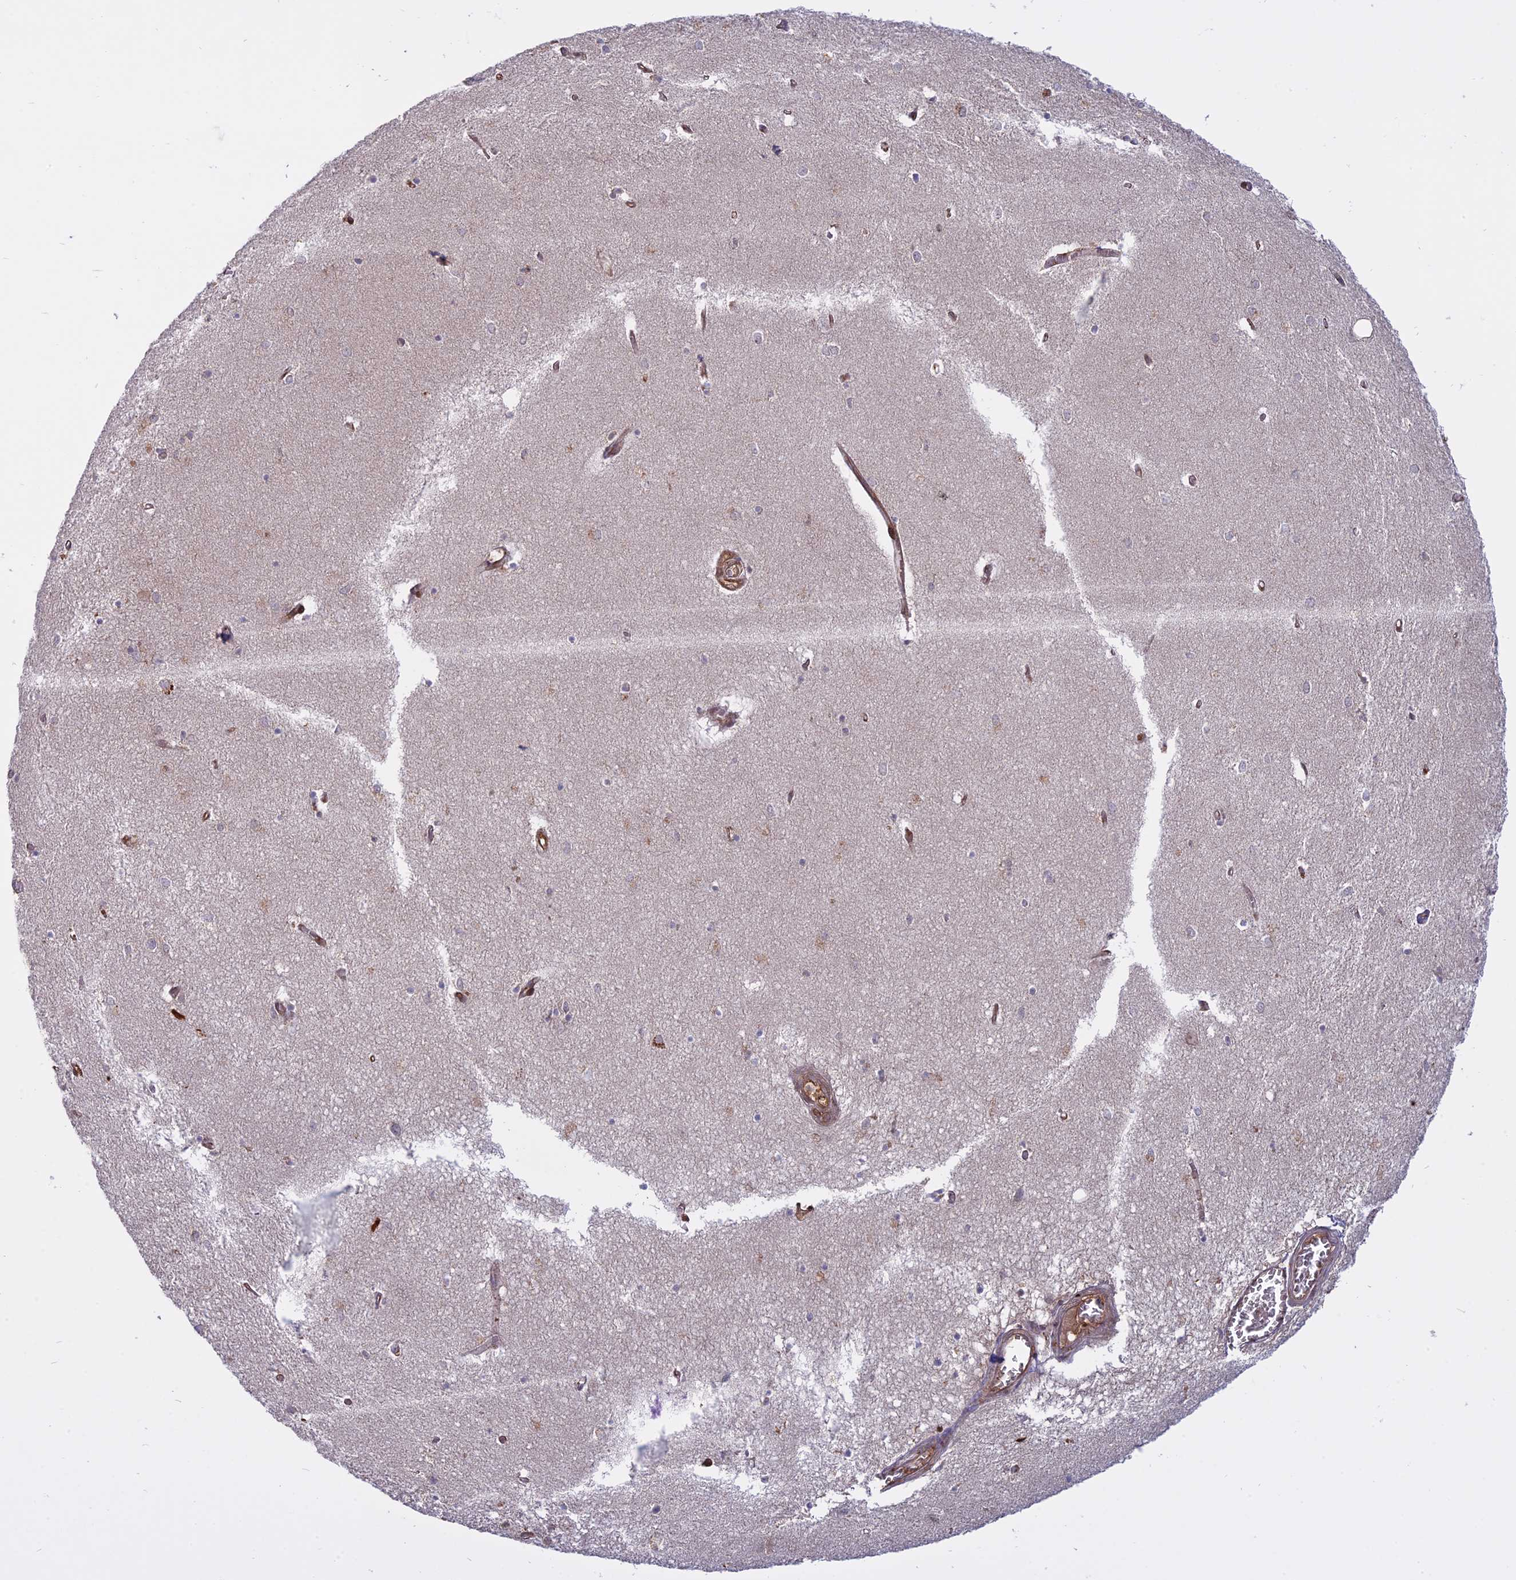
{"staining": {"intensity": "strong", "quantity": "25%-75%", "location": "cytoplasmic/membranous"}, "tissue": "hippocampus", "cell_type": "Glial cells", "image_type": "normal", "snomed": [{"axis": "morphology", "description": "Normal tissue, NOS"}, {"axis": "topography", "description": "Hippocampus"}], "caption": "Immunohistochemistry (DAB) staining of benign hippocampus displays strong cytoplasmic/membranous protein staining in about 25%-75% of glial cells. (IHC, brightfield microscopy, high magnification).", "gene": "TMEM208", "patient": {"sex": "female", "age": 64}}